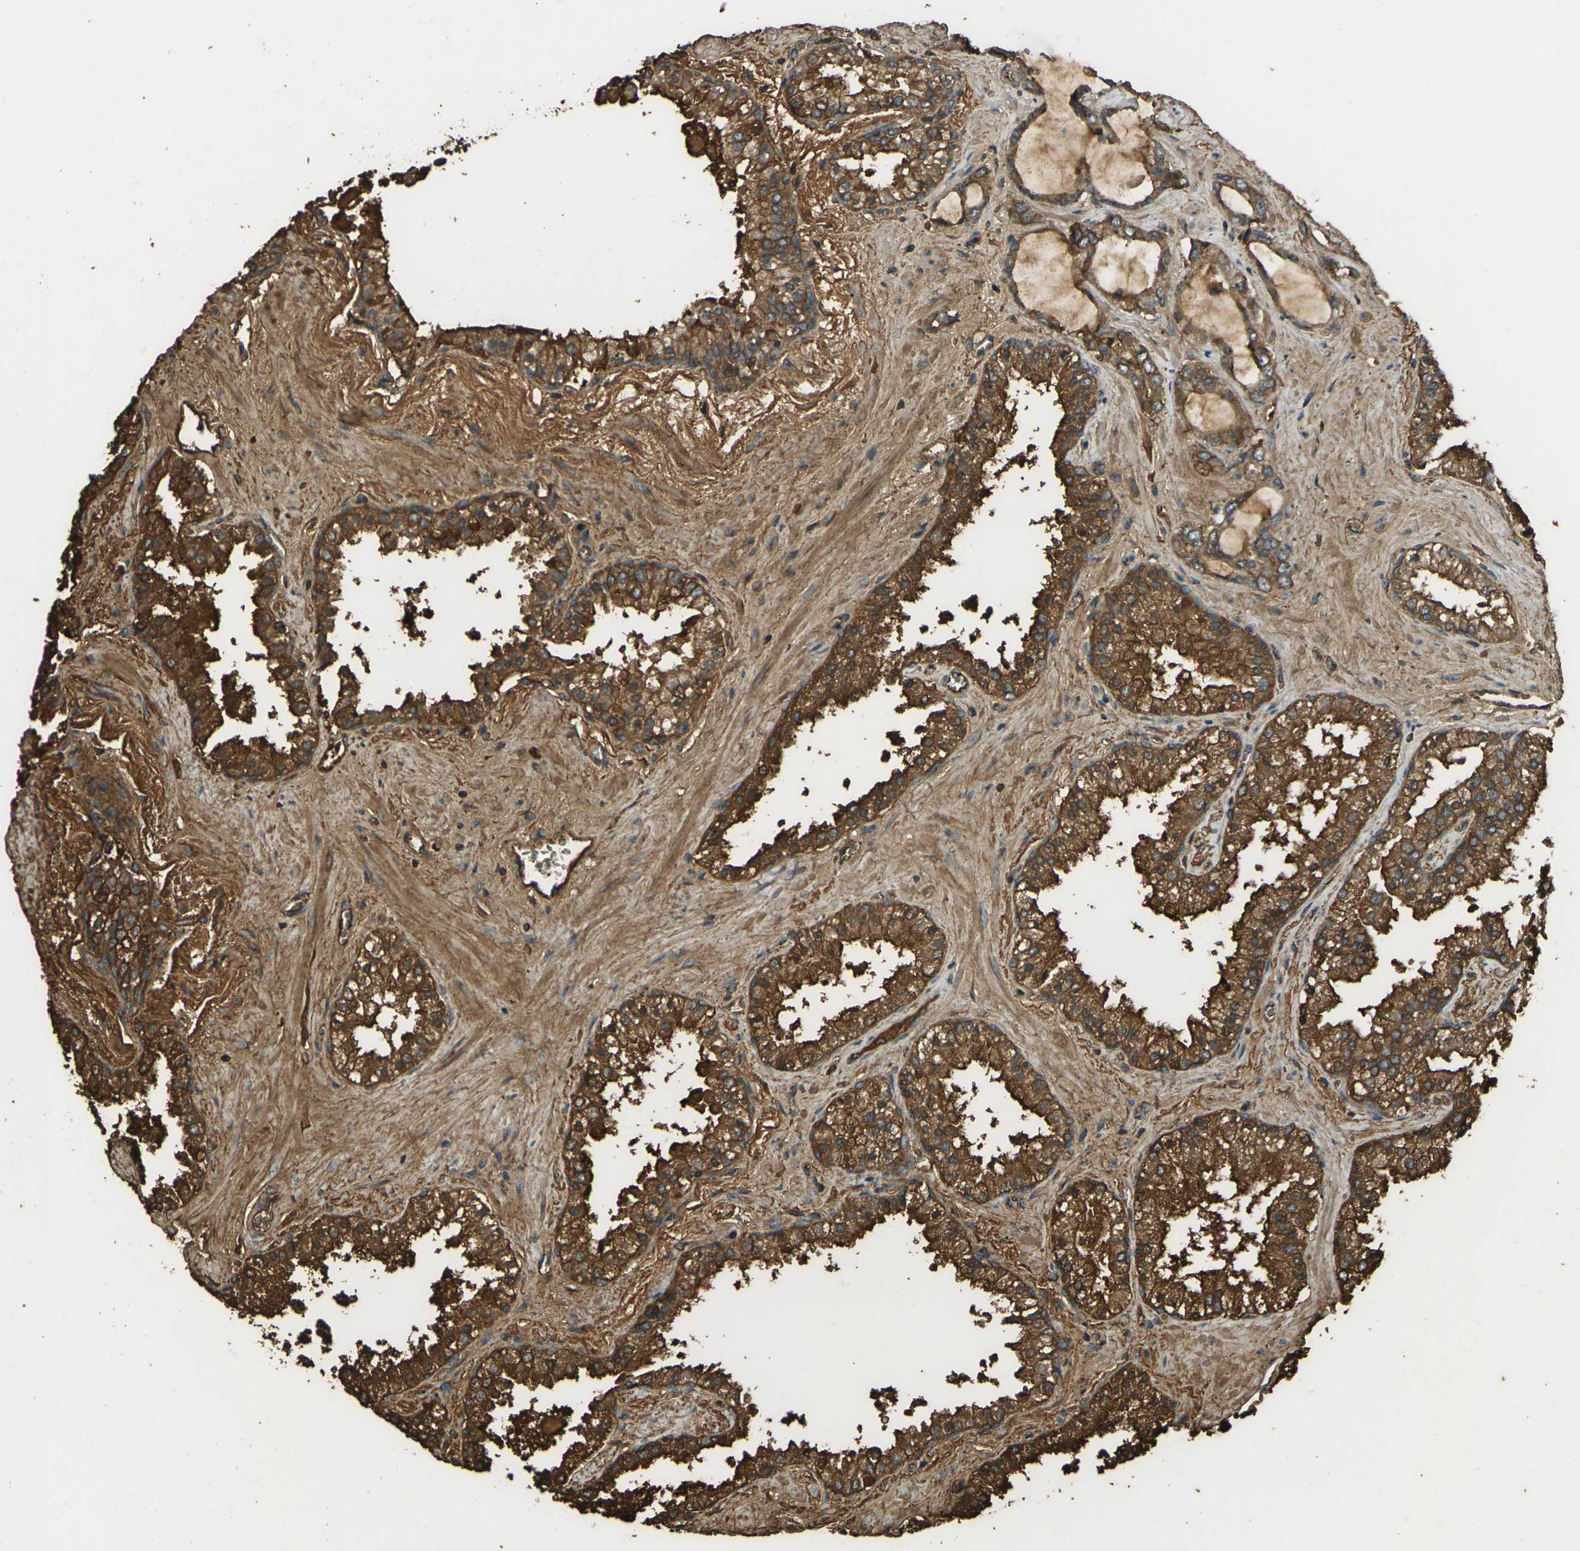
{"staining": {"intensity": "strong", "quantity": ">75%", "location": "cytoplasmic/membranous"}, "tissue": "prostate cancer", "cell_type": "Tumor cells", "image_type": "cancer", "snomed": [{"axis": "morphology", "description": "Adenocarcinoma, Low grade"}, {"axis": "topography", "description": "Prostate"}], "caption": "High-magnification brightfield microscopy of prostate low-grade adenocarcinoma stained with DAB (brown) and counterstained with hematoxylin (blue). tumor cells exhibit strong cytoplasmic/membranous positivity is seen in about>75% of cells.", "gene": "CYP1B1", "patient": {"sex": "male", "age": 60}}